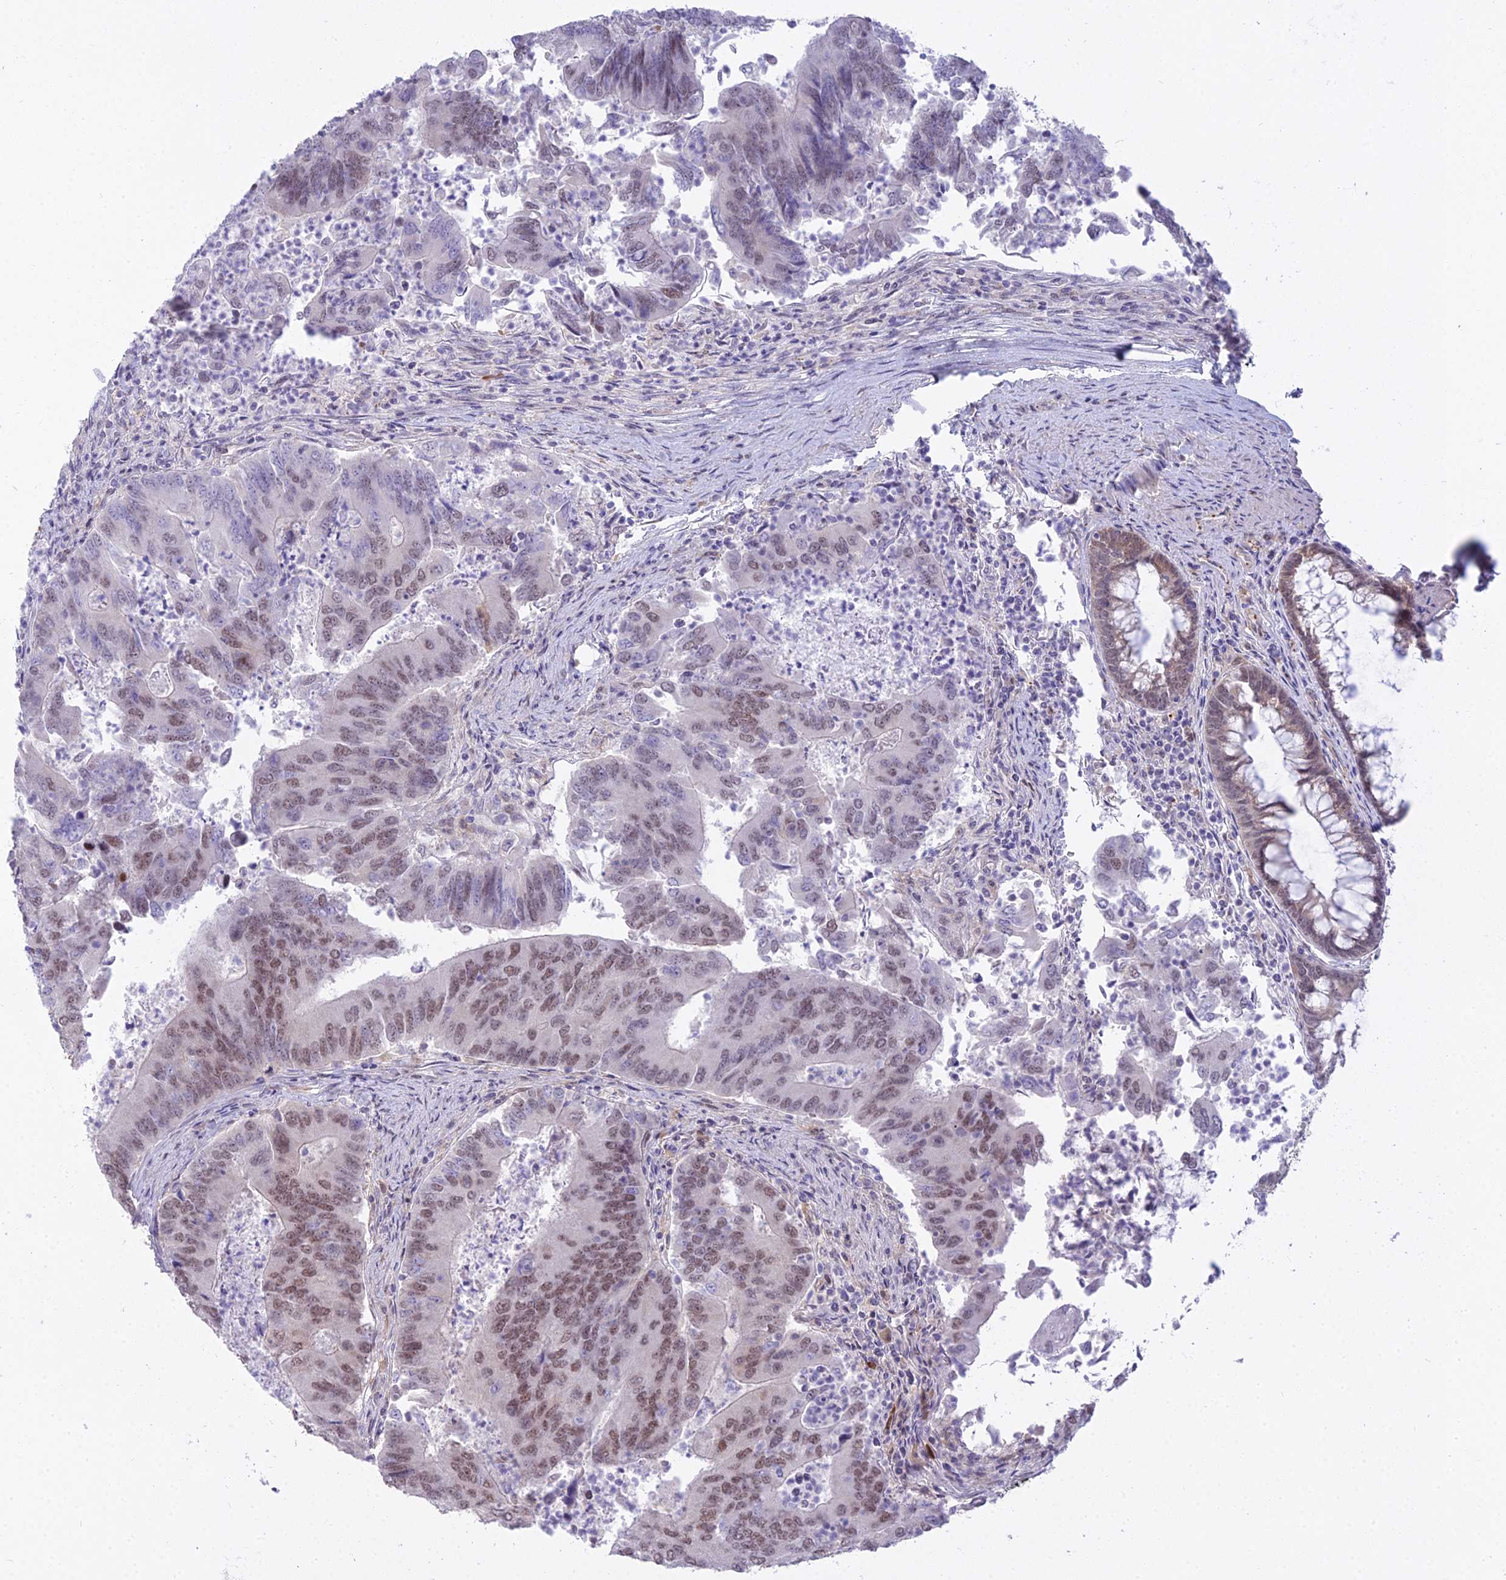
{"staining": {"intensity": "moderate", "quantity": "25%-75%", "location": "nuclear"}, "tissue": "colorectal cancer", "cell_type": "Tumor cells", "image_type": "cancer", "snomed": [{"axis": "morphology", "description": "Adenocarcinoma, NOS"}, {"axis": "topography", "description": "Colon"}], "caption": "Colorectal adenocarcinoma tissue exhibits moderate nuclear expression in about 25%-75% of tumor cells, visualized by immunohistochemistry.", "gene": "BLNK", "patient": {"sex": "female", "age": 67}}